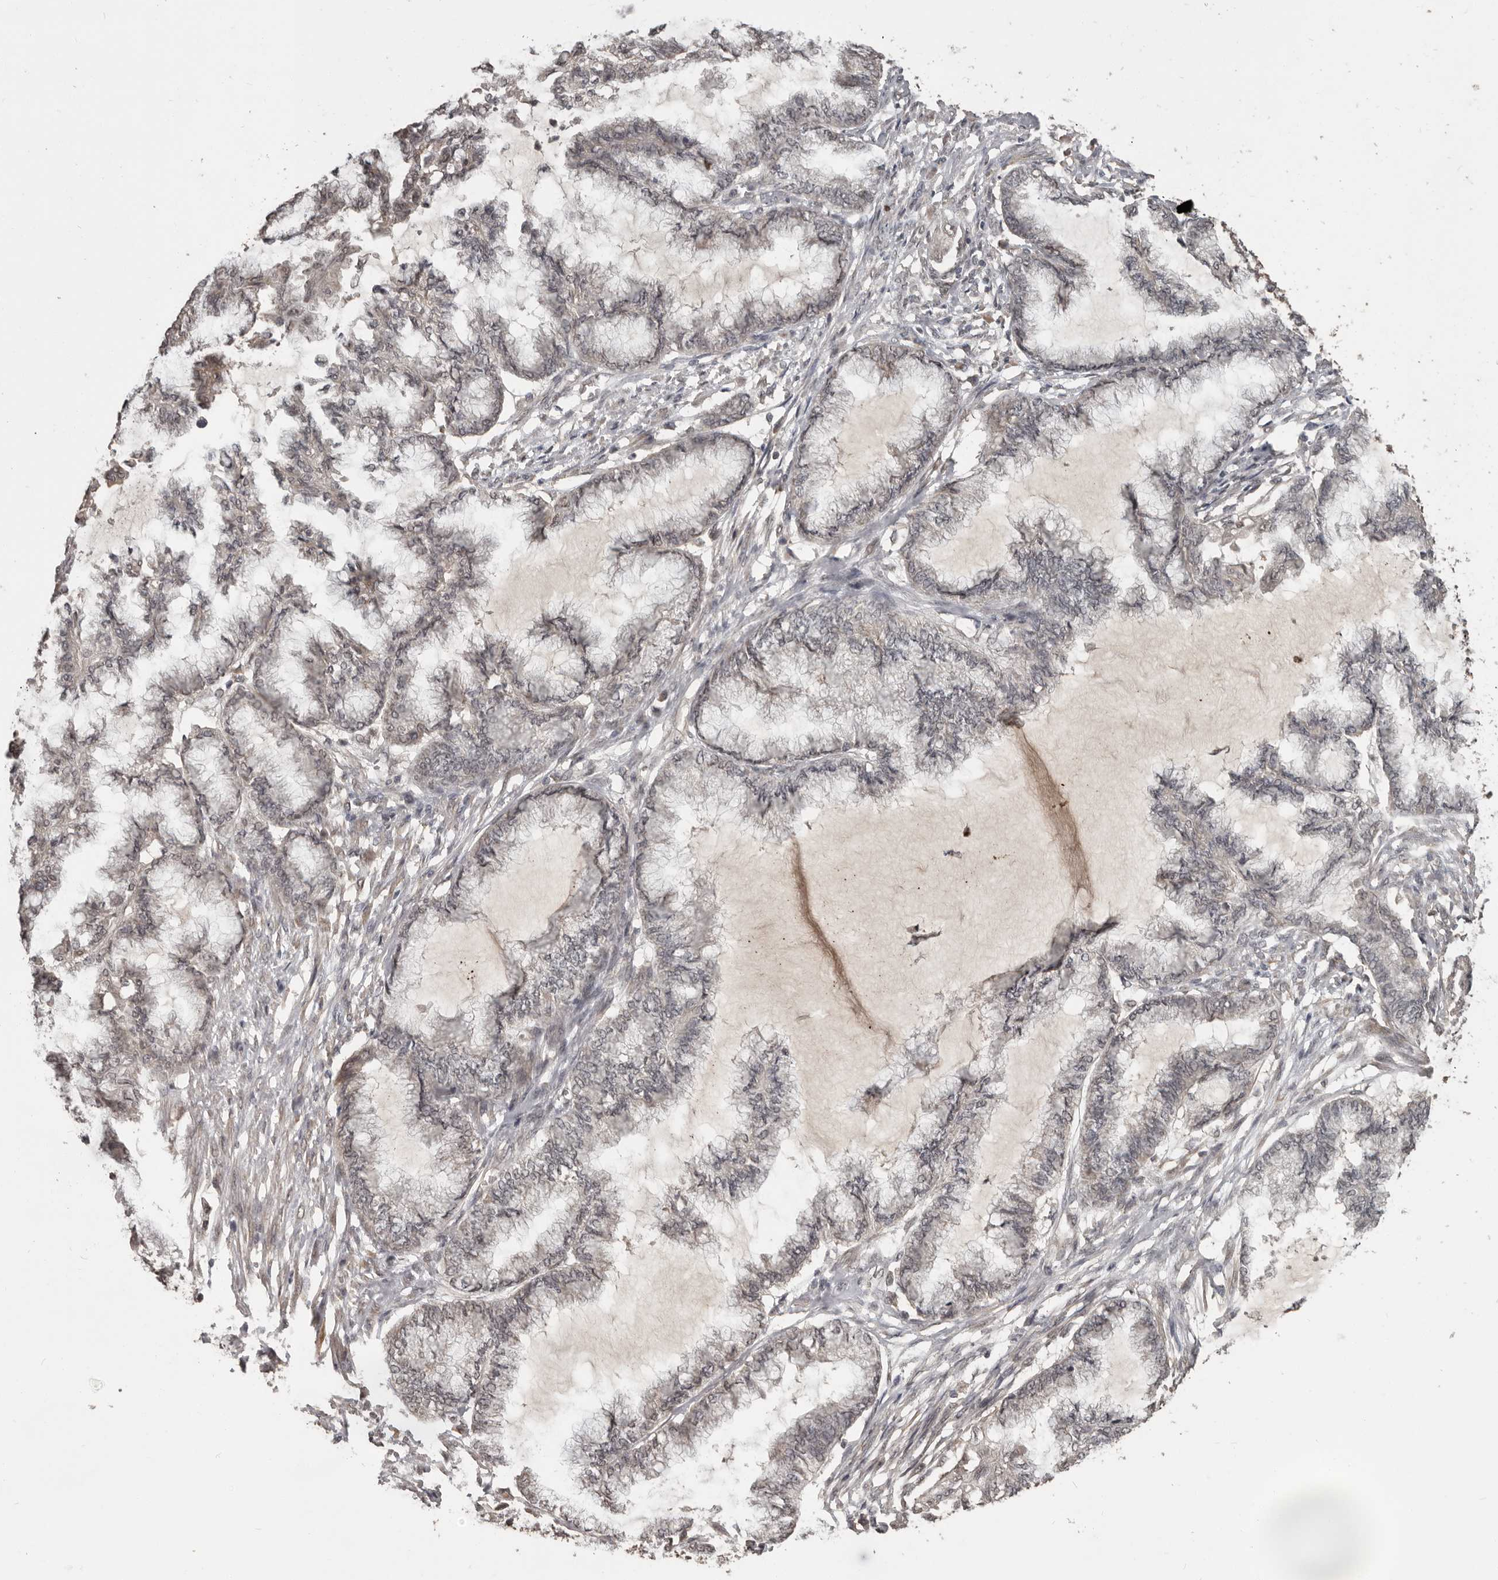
{"staining": {"intensity": "weak", "quantity": "25%-75%", "location": "nuclear"}, "tissue": "endometrial cancer", "cell_type": "Tumor cells", "image_type": "cancer", "snomed": [{"axis": "morphology", "description": "Adenocarcinoma, NOS"}, {"axis": "topography", "description": "Endometrium"}], "caption": "Immunohistochemistry image of human endometrial cancer (adenocarcinoma) stained for a protein (brown), which displays low levels of weak nuclear expression in about 25%-75% of tumor cells.", "gene": "ZFP14", "patient": {"sex": "female", "age": 86}}